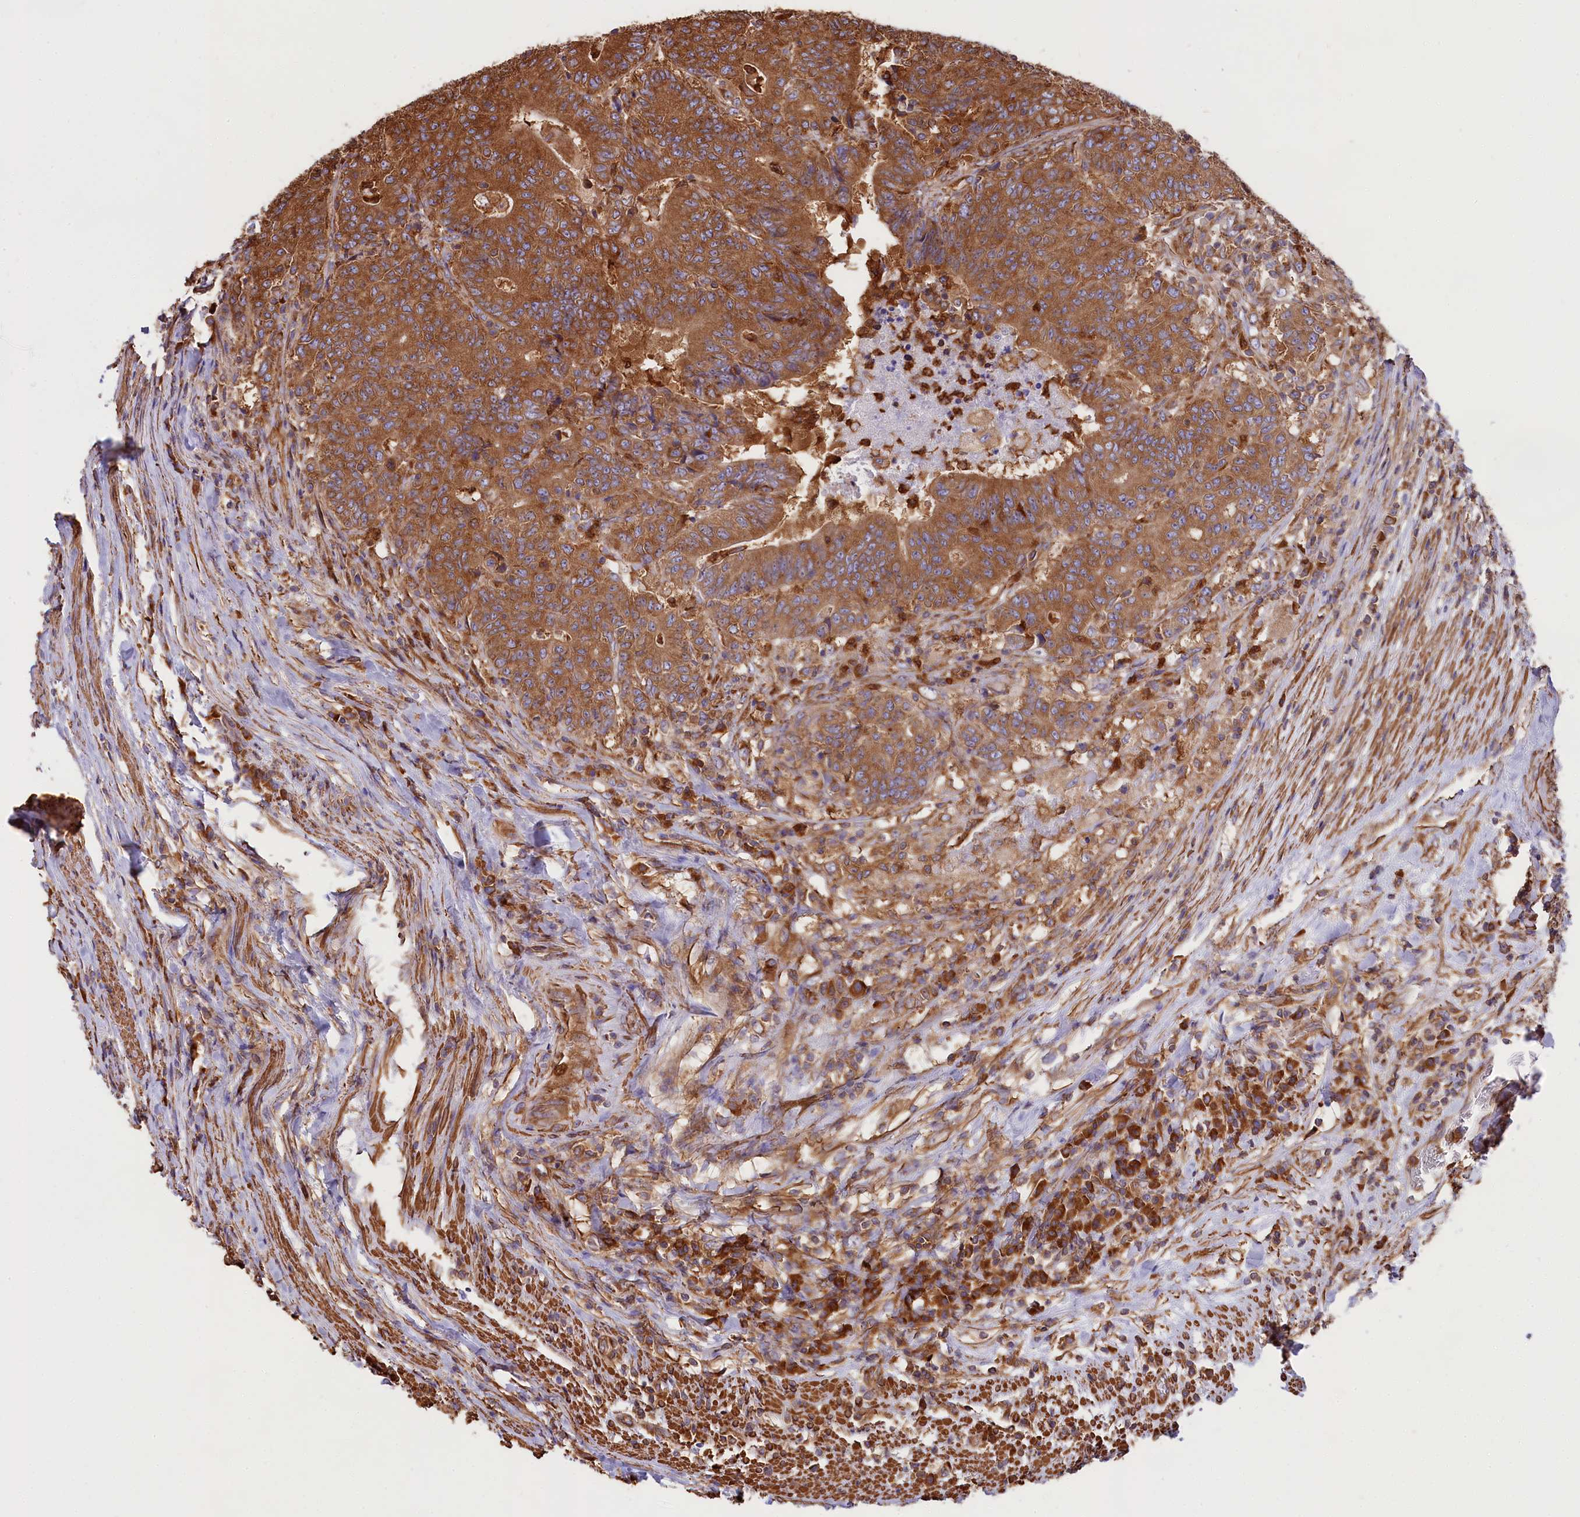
{"staining": {"intensity": "strong", "quantity": ">75%", "location": "cytoplasmic/membranous"}, "tissue": "colorectal cancer", "cell_type": "Tumor cells", "image_type": "cancer", "snomed": [{"axis": "morphology", "description": "Adenocarcinoma, NOS"}, {"axis": "topography", "description": "Colon"}], "caption": "Strong cytoplasmic/membranous positivity is identified in approximately >75% of tumor cells in colorectal cancer (adenocarcinoma).", "gene": "GYS1", "patient": {"sex": "female", "age": 75}}